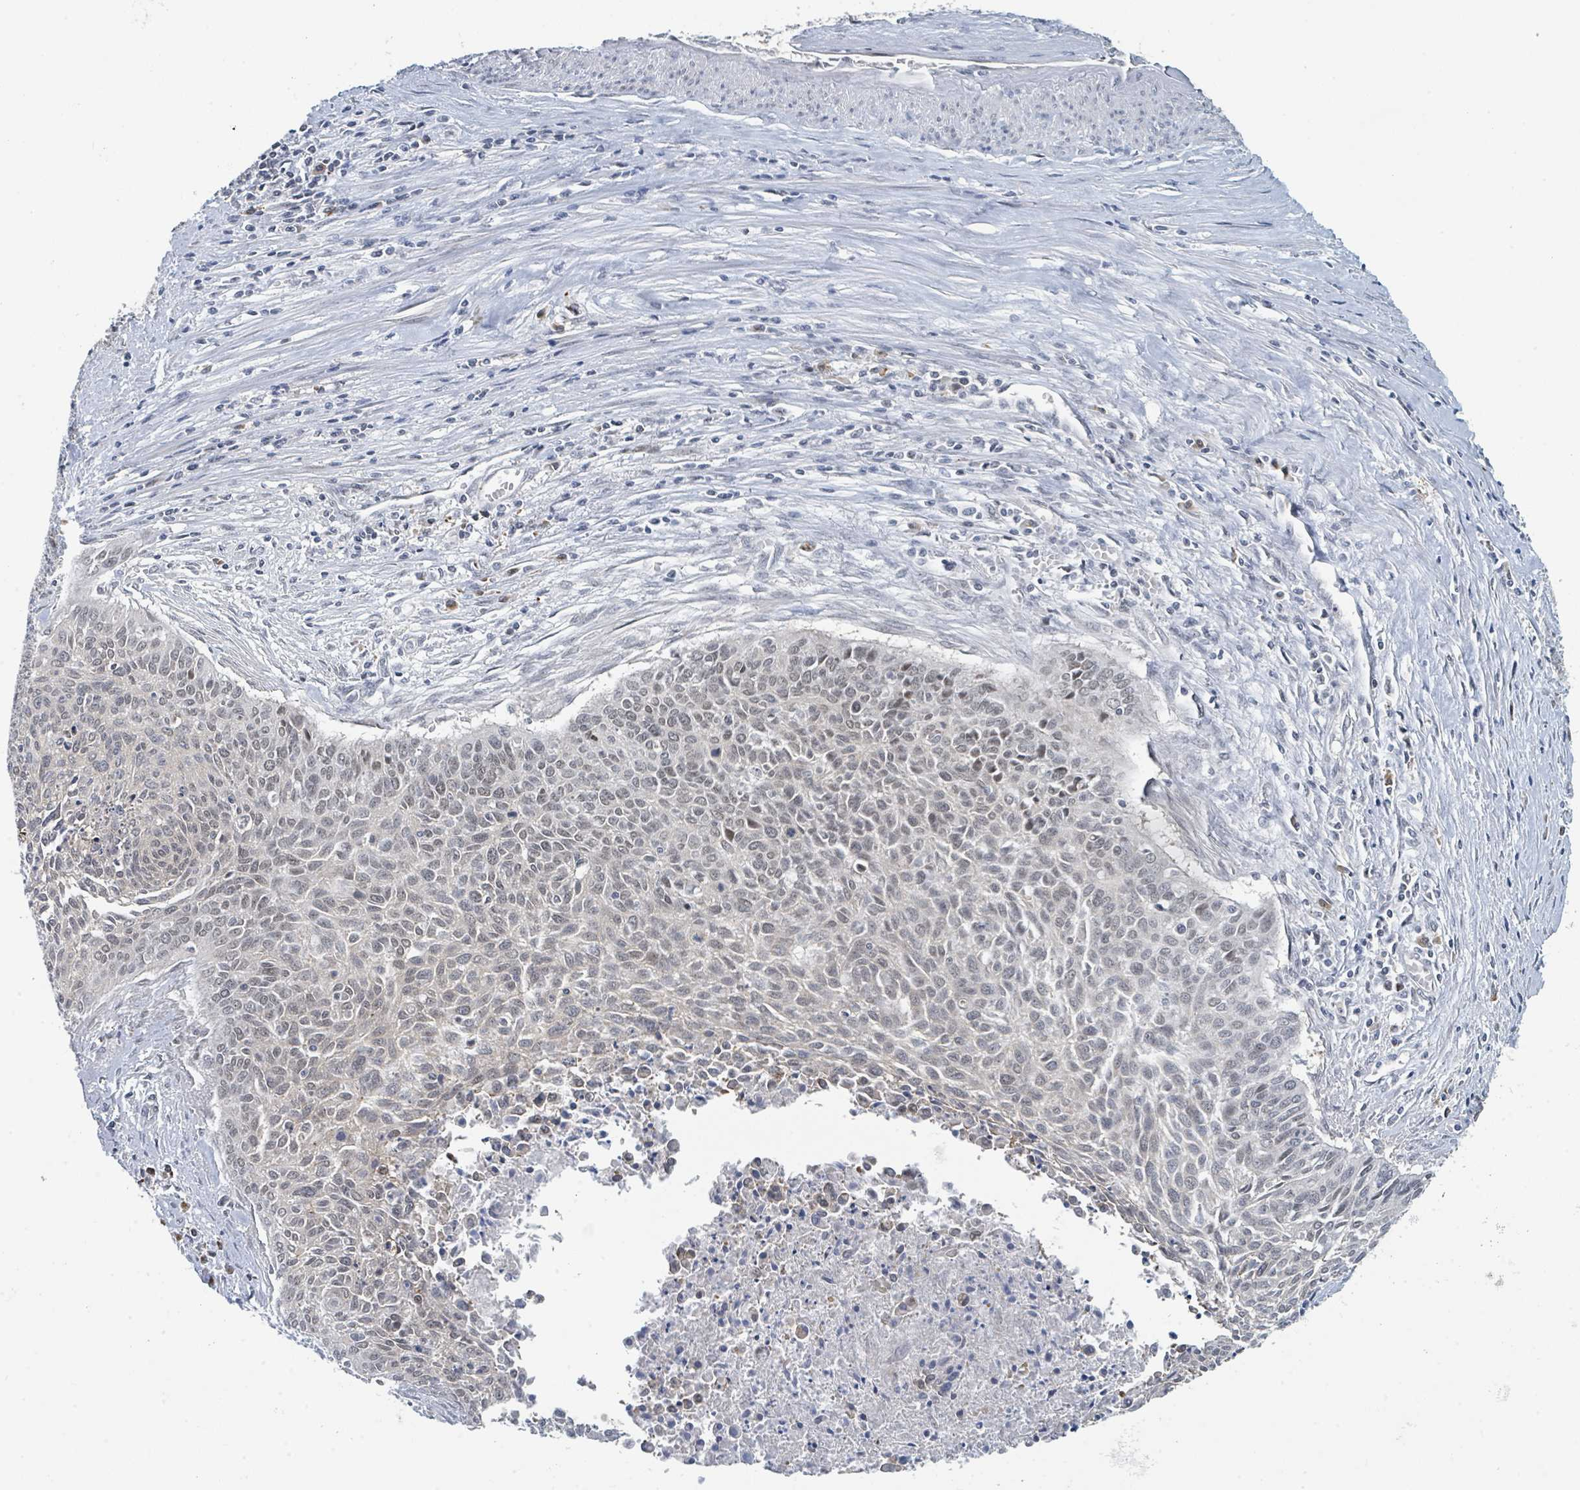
{"staining": {"intensity": "weak", "quantity": "25%-75%", "location": "nuclear"}, "tissue": "cervical cancer", "cell_type": "Tumor cells", "image_type": "cancer", "snomed": [{"axis": "morphology", "description": "Squamous cell carcinoma, NOS"}, {"axis": "topography", "description": "Cervix"}], "caption": "High-magnification brightfield microscopy of cervical cancer (squamous cell carcinoma) stained with DAB (3,3'-diaminobenzidine) (brown) and counterstained with hematoxylin (blue). tumor cells exhibit weak nuclear expression is identified in about25%-75% of cells.", "gene": "ANKRD55", "patient": {"sex": "female", "age": 55}}